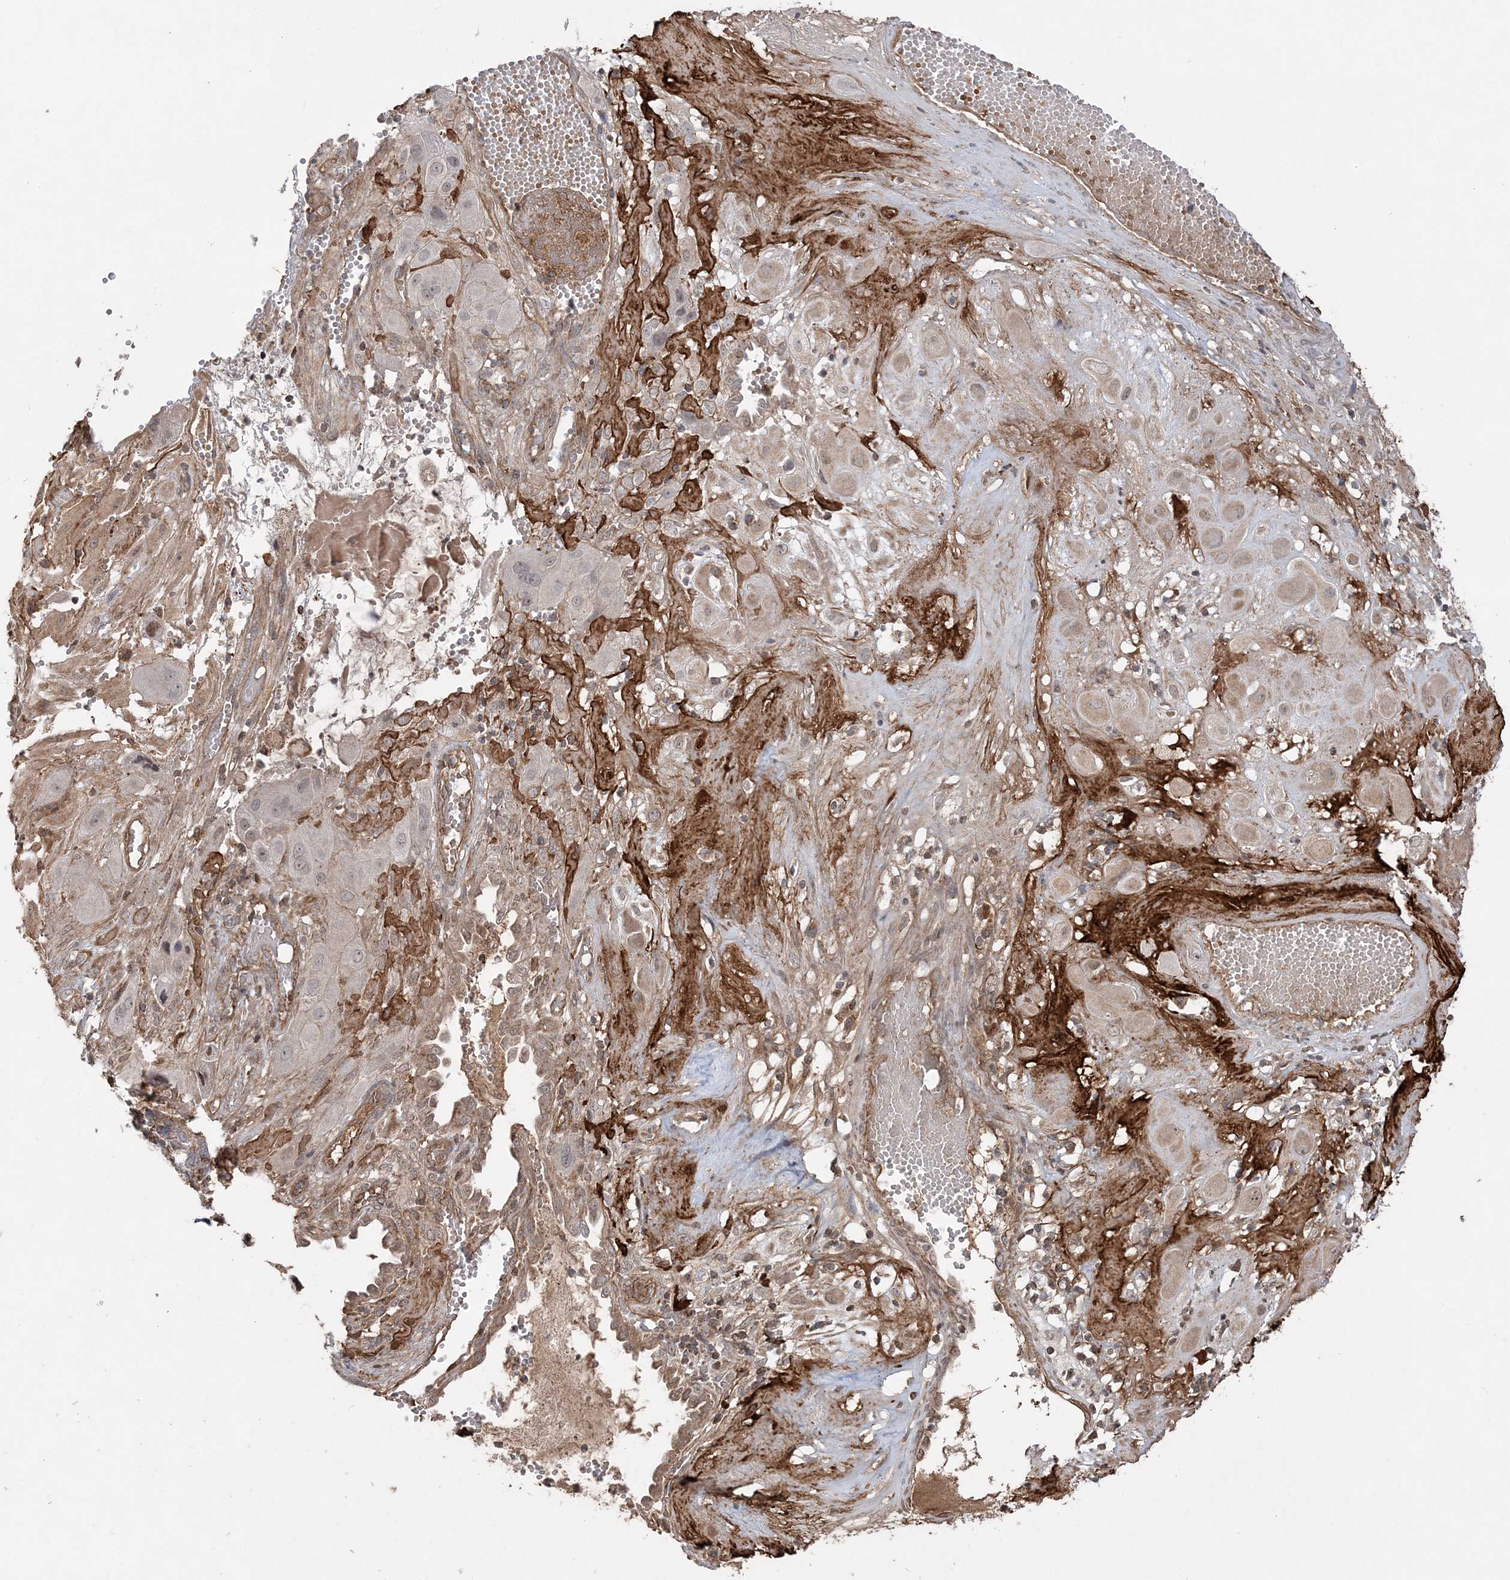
{"staining": {"intensity": "weak", "quantity": "<25%", "location": "cytoplasmic/membranous"}, "tissue": "cervical cancer", "cell_type": "Tumor cells", "image_type": "cancer", "snomed": [{"axis": "morphology", "description": "Squamous cell carcinoma, NOS"}, {"axis": "topography", "description": "Cervix"}], "caption": "Immunohistochemistry micrograph of neoplastic tissue: squamous cell carcinoma (cervical) stained with DAB demonstrates no significant protein expression in tumor cells. The staining is performed using DAB (3,3'-diaminobenzidine) brown chromogen with nuclei counter-stained in using hematoxylin.", "gene": "SCLT1", "patient": {"sex": "female", "age": 34}}